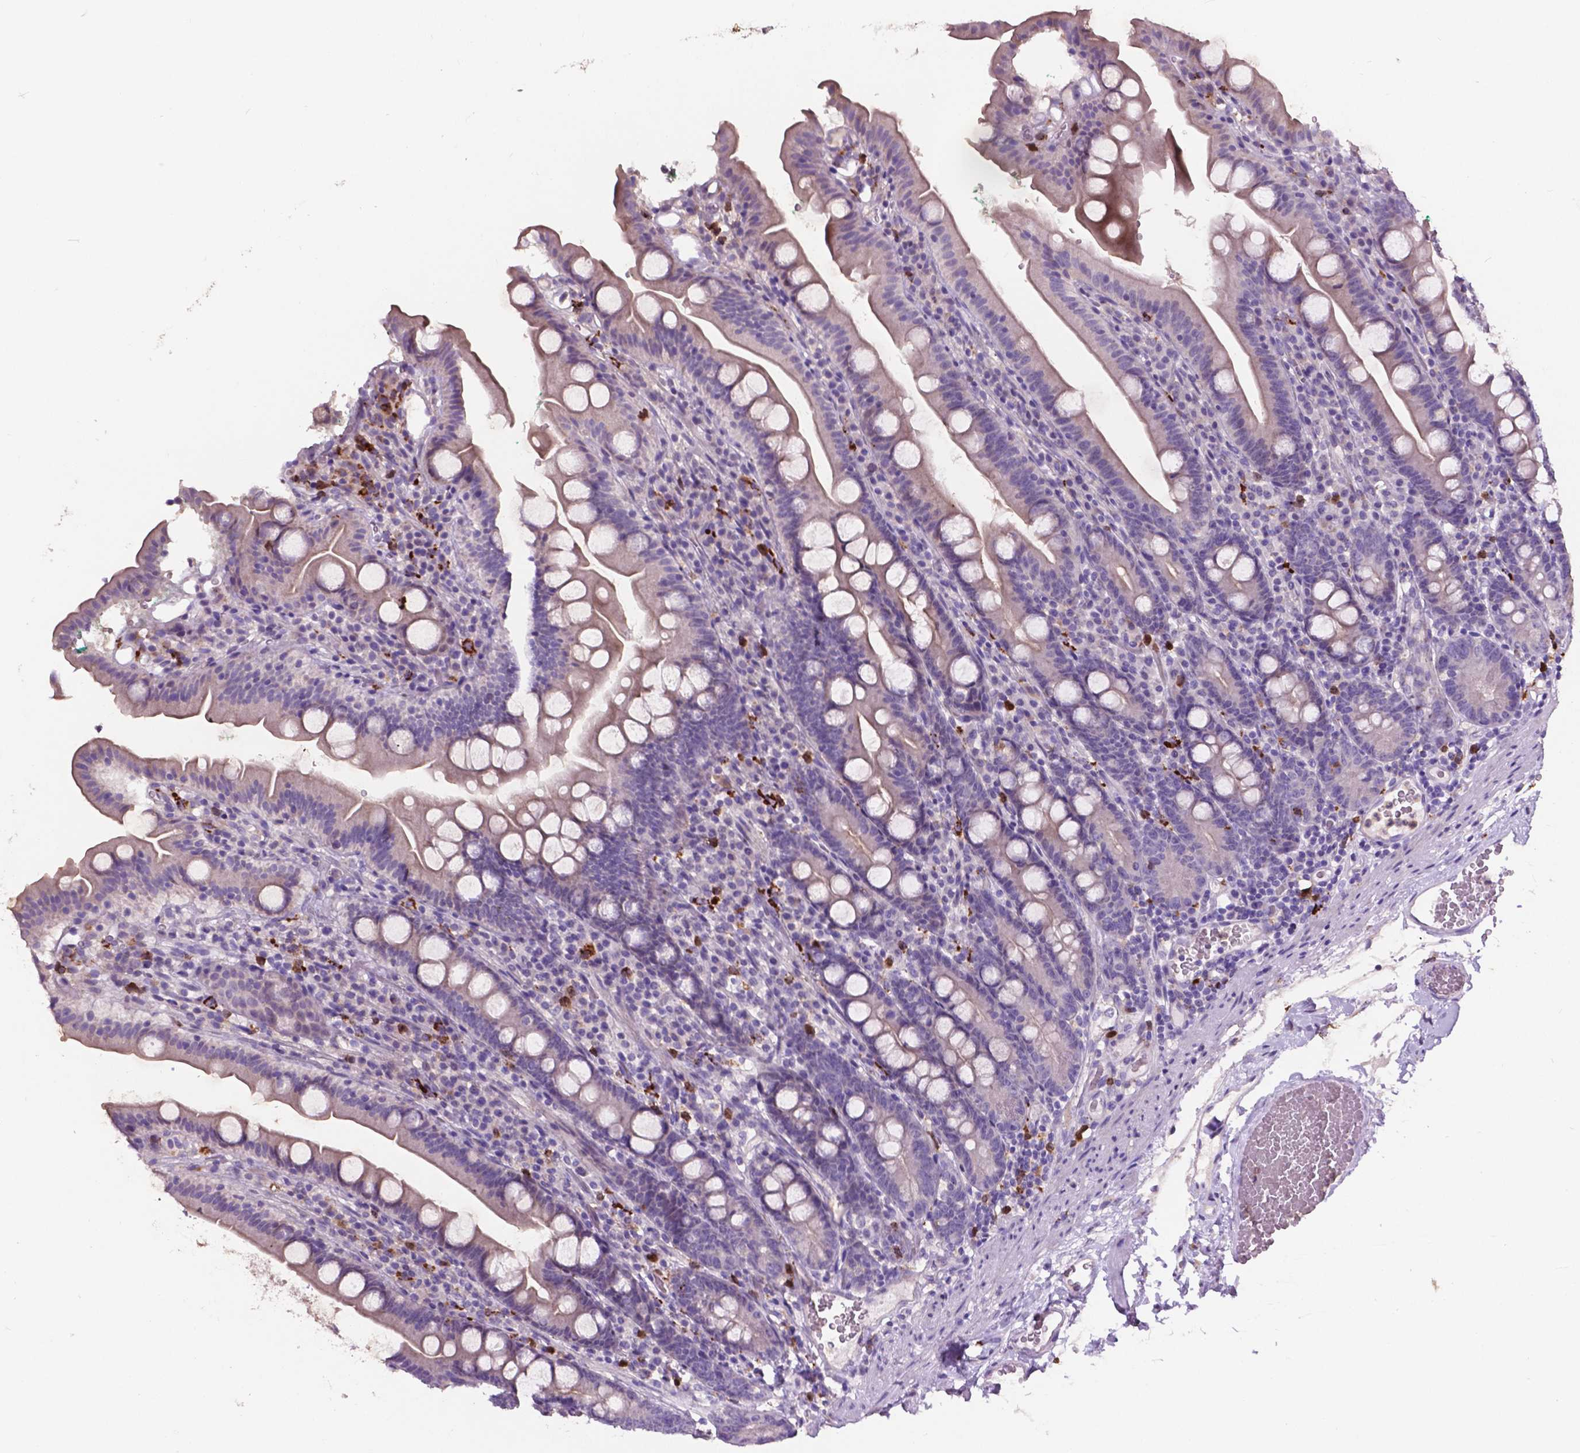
{"staining": {"intensity": "weak", "quantity": "<25%", "location": "cytoplasmic/membranous"}, "tissue": "duodenum", "cell_type": "Glandular cells", "image_type": "normal", "snomed": [{"axis": "morphology", "description": "Normal tissue, NOS"}, {"axis": "topography", "description": "Duodenum"}], "caption": "The micrograph exhibits no staining of glandular cells in benign duodenum.", "gene": "PLSCR1", "patient": {"sex": "female", "age": 67}}